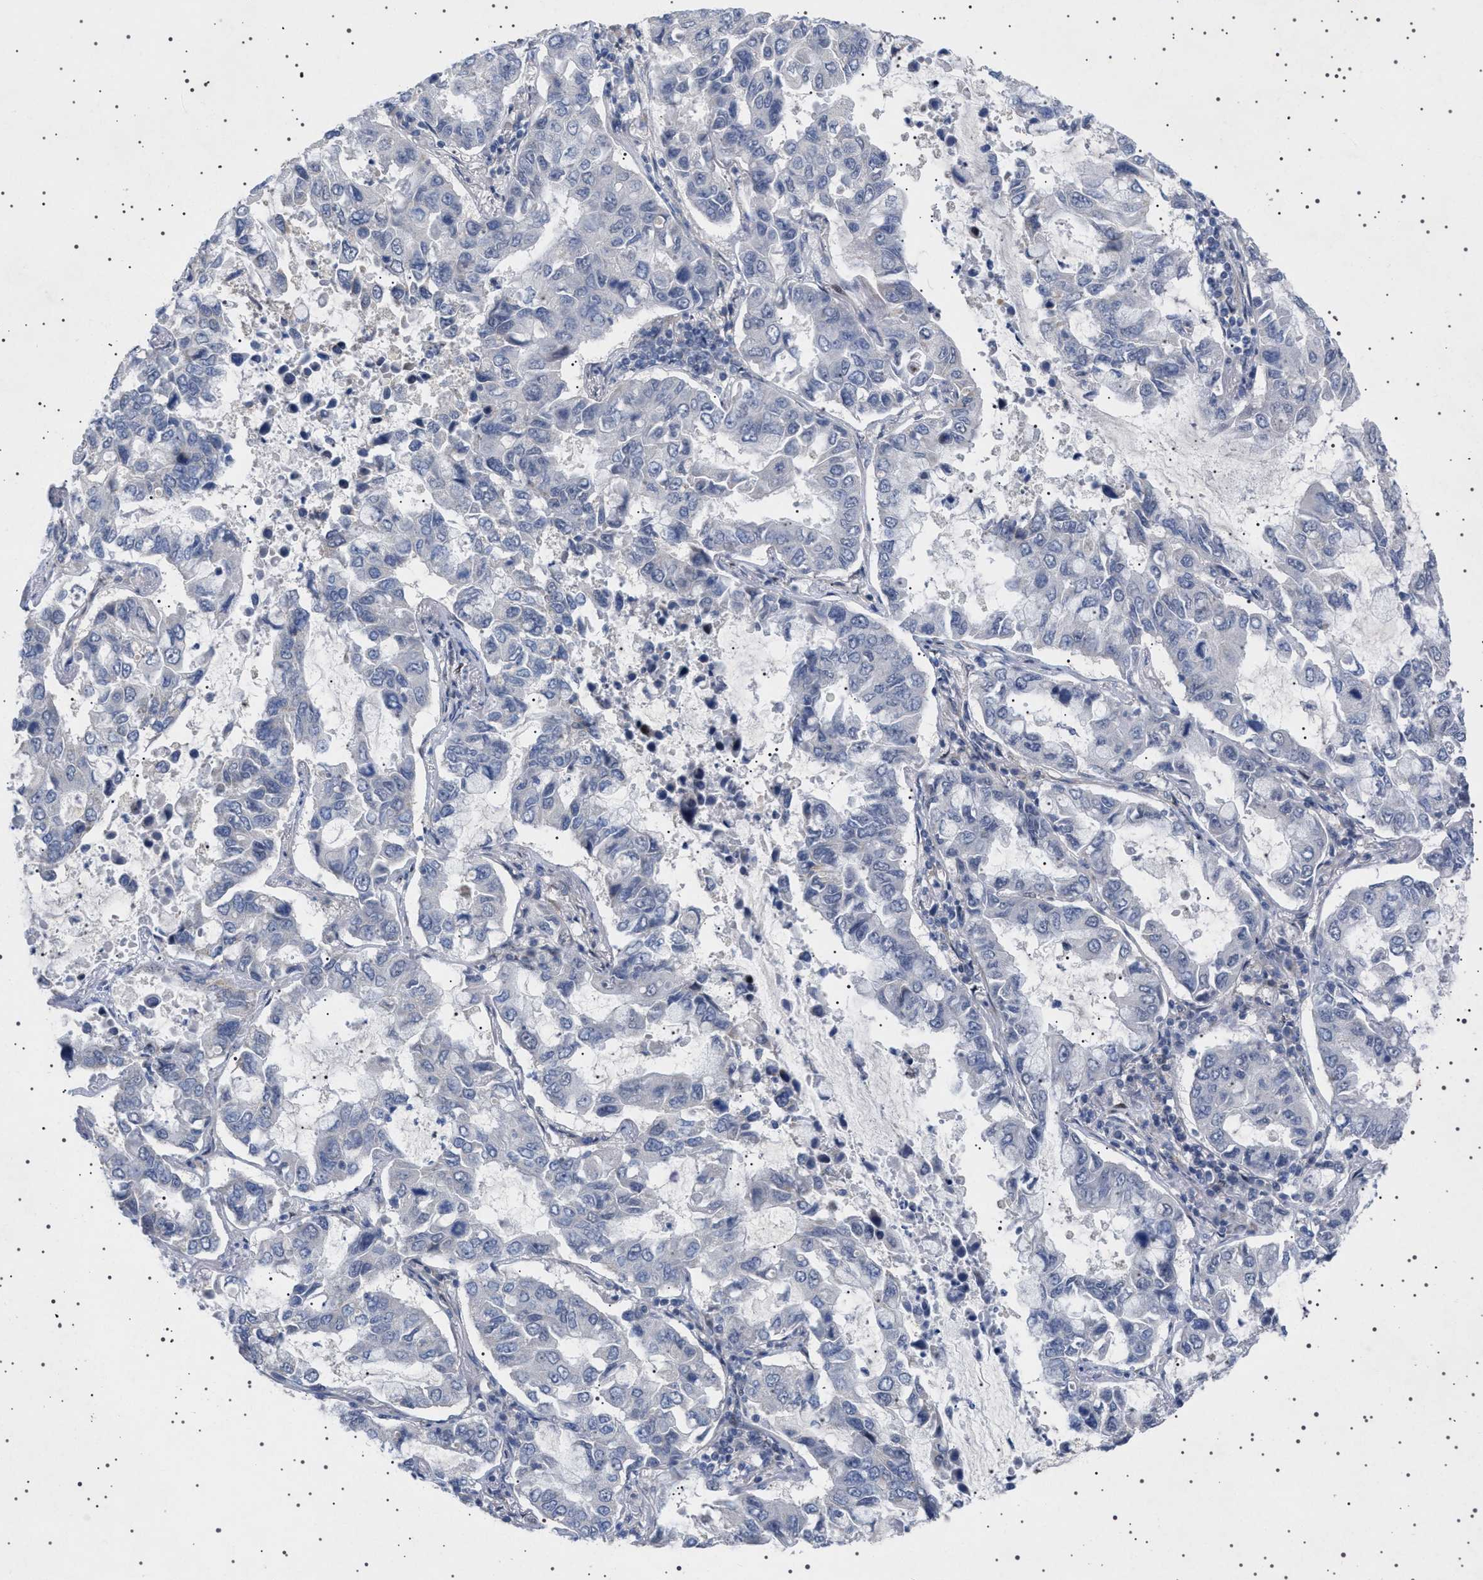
{"staining": {"intensity": "negative", "quantity": "none", "location": "none"}, "tissue": "lung cancer", "cell_type": "Tumor cells", "image_type": "cancer", "snomed": [{"axis": "morphology", "description": "Adenocarcinoma, NOS"}, {"axis": "topography", "description": "Lung"}], "caption": "Tumor cells are negative for brown protein staining in adenocarcinoma (lung).", "gene": "HTR1A", "patient": {"sex": "male", "age": 64}}